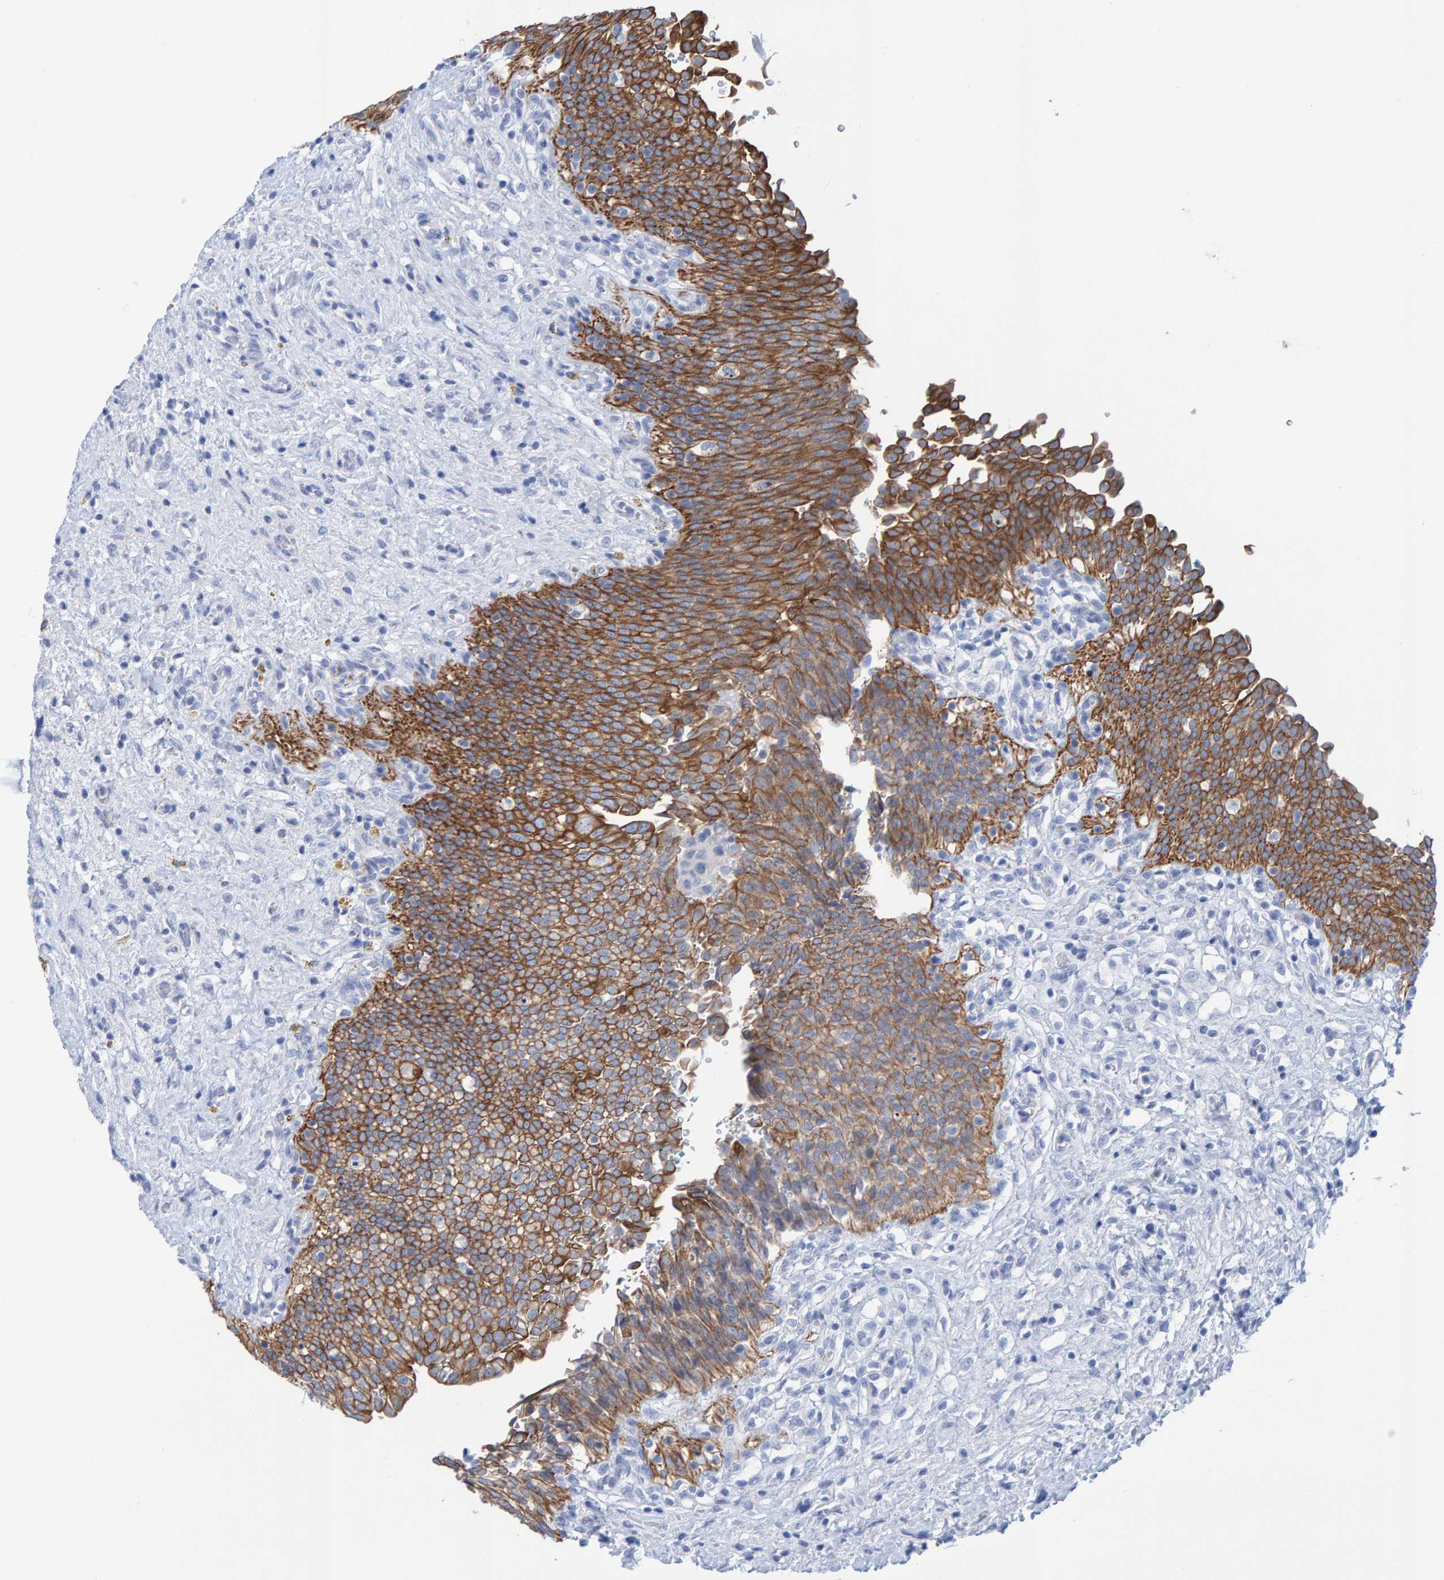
{"staining": {"intensity": "moderate", "quantity": ">75%", "location": "cytoplasmic/membranous"}, "tissue": "urinary bladder", "cell_type": "Urothelial cells", "image_type": "normal", "snomed": [{"axis": "morphology", "description": "Urothelial carcinoma, High grade"}, {"axis": "topography", "description": "Urinary bladder"}], "caption": "This photomicrograph exhibits normal urinary bladder stained with IHC to label a protein in brown. The cytoplasmic/membranous of urothelial cells show moderate positivity for the protein. Nuclei are counter-stained blue.", "gene": "JAKMIP3", "patient": {"sex": "male", "age": 46}}